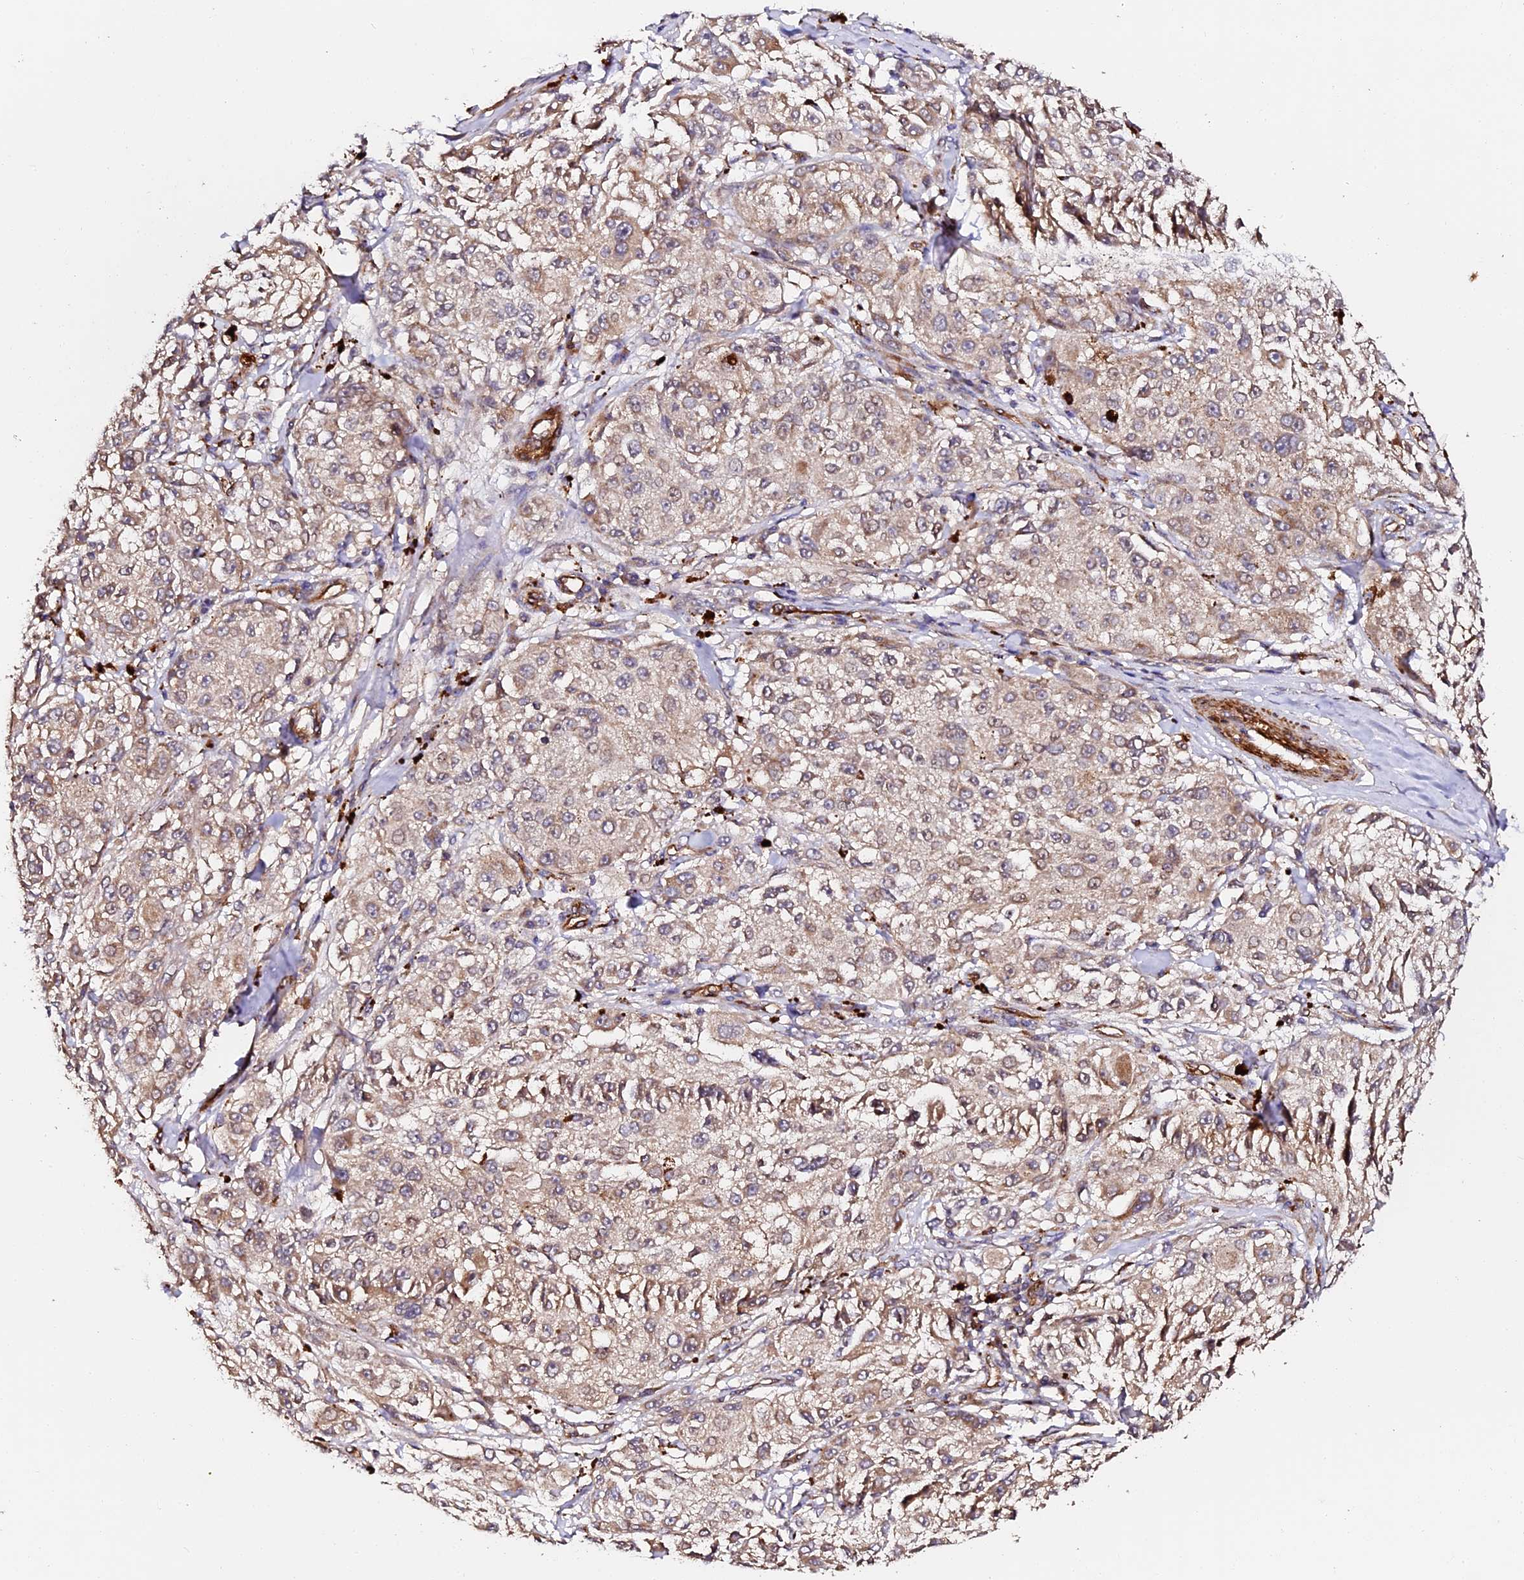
{"staining": {"intensity": "weak", "quantity": ">75%", "location": "cytoplasmic/membranous"}, "tissue": "melanoma", "cell_type": "Tumor cells", "image_type": "cancer", "snomed": [{"axis": "morphology", "description": "Necrosis, NOS"}, {"axis": "morphology", "description": "Malignant melanoma, NOS"}, {"axis": "topography", "description": "Skin"}], "caption": "Protein staining of malignant melanoma tissue demonstrates weak cytoplasmic/membranous staining in about >75% of tumor cells.", "gene": "TDO2", "patient": {"sex": "female", "age": 87}}